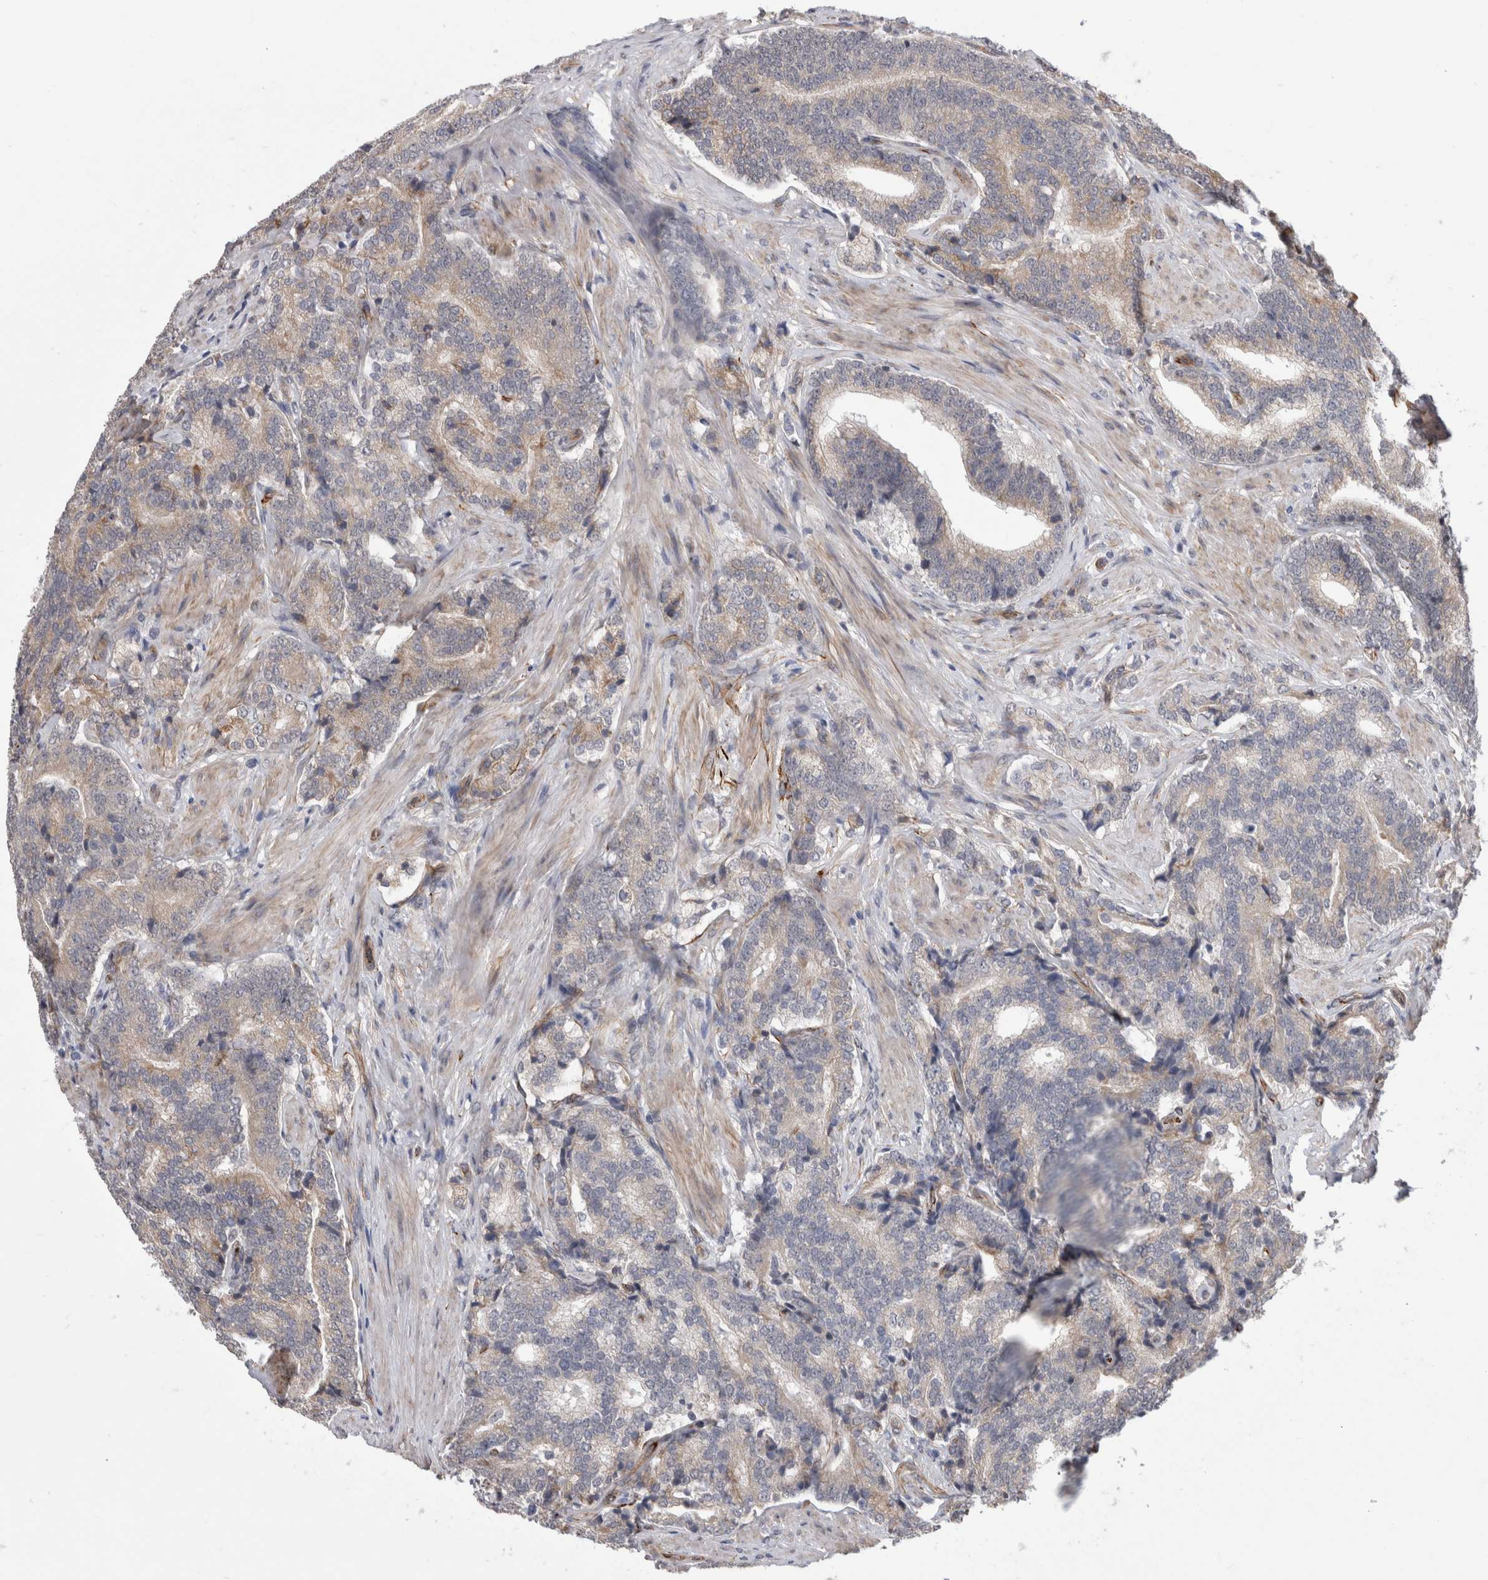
{"staining": {"intensity": "moderate", "quantity": "<25%", "location": "cytoplasmic/membranous"}, "tissue": "prostate cancer", "cell_type": "Tumor cells", "image_type": "cancer", "snomed": [{"axis": "morphology", "description": "Adenocarcinoma, High grade"}, {"axis": "topography", "description": "Prostate"}], "caption": "A micrograph showing moderate cytoplasmic/membranous positivity in about <25% of tumor cells in prostate cancer, as visualized by brown immunohistochemical staining.", "gene": "FAM83H", "patient": {"sex": "male", "age": 55}}